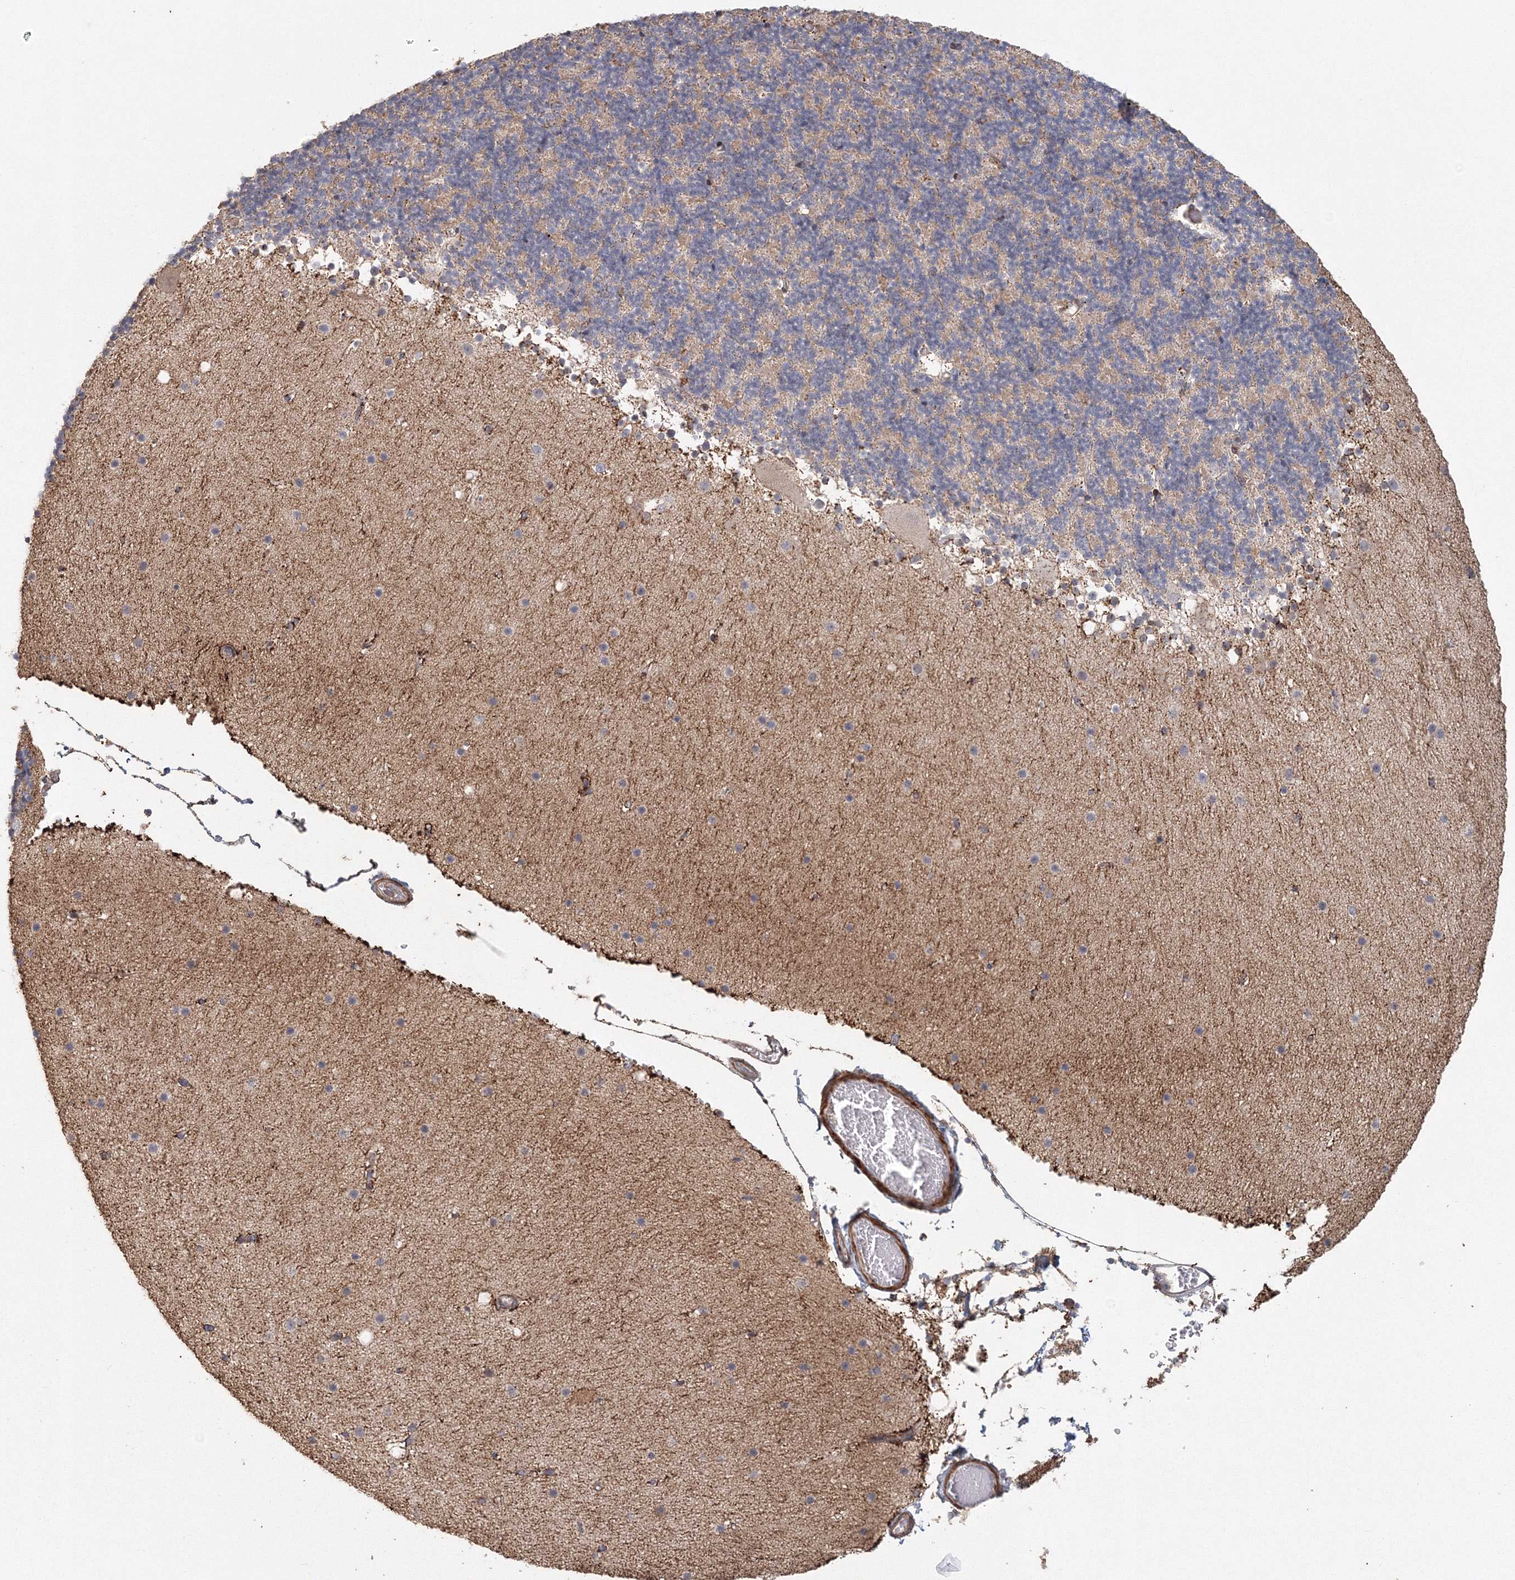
{"staining": {"intensity": "weak", "quantity": "25%-75%", "location": "cytoplasmic/membranous"}, "tissue": "cerebellum", "cell_type": "Cells in granular layer", "image_type": "normal", "snomed": [{"axis": "morphology", "description": "Normal tissue, NOS"}, {"axis": "topography", "description": "Cerebellum"}], "caption": "Immunohistochemical staining of unremarkable human cerebellum displays 25%-75% levels of weak cytoplasmic/membranous protein staining in approximately 25%-75% of cells in granular layer. Using DAB (3,3'-diaminobenzidine) (brown) and hematoxylin (blue) stains, captured at high magnification using brightfield microscopy.", "gene": "TACC2", "patient": {"sex": "male", "age": 57}}